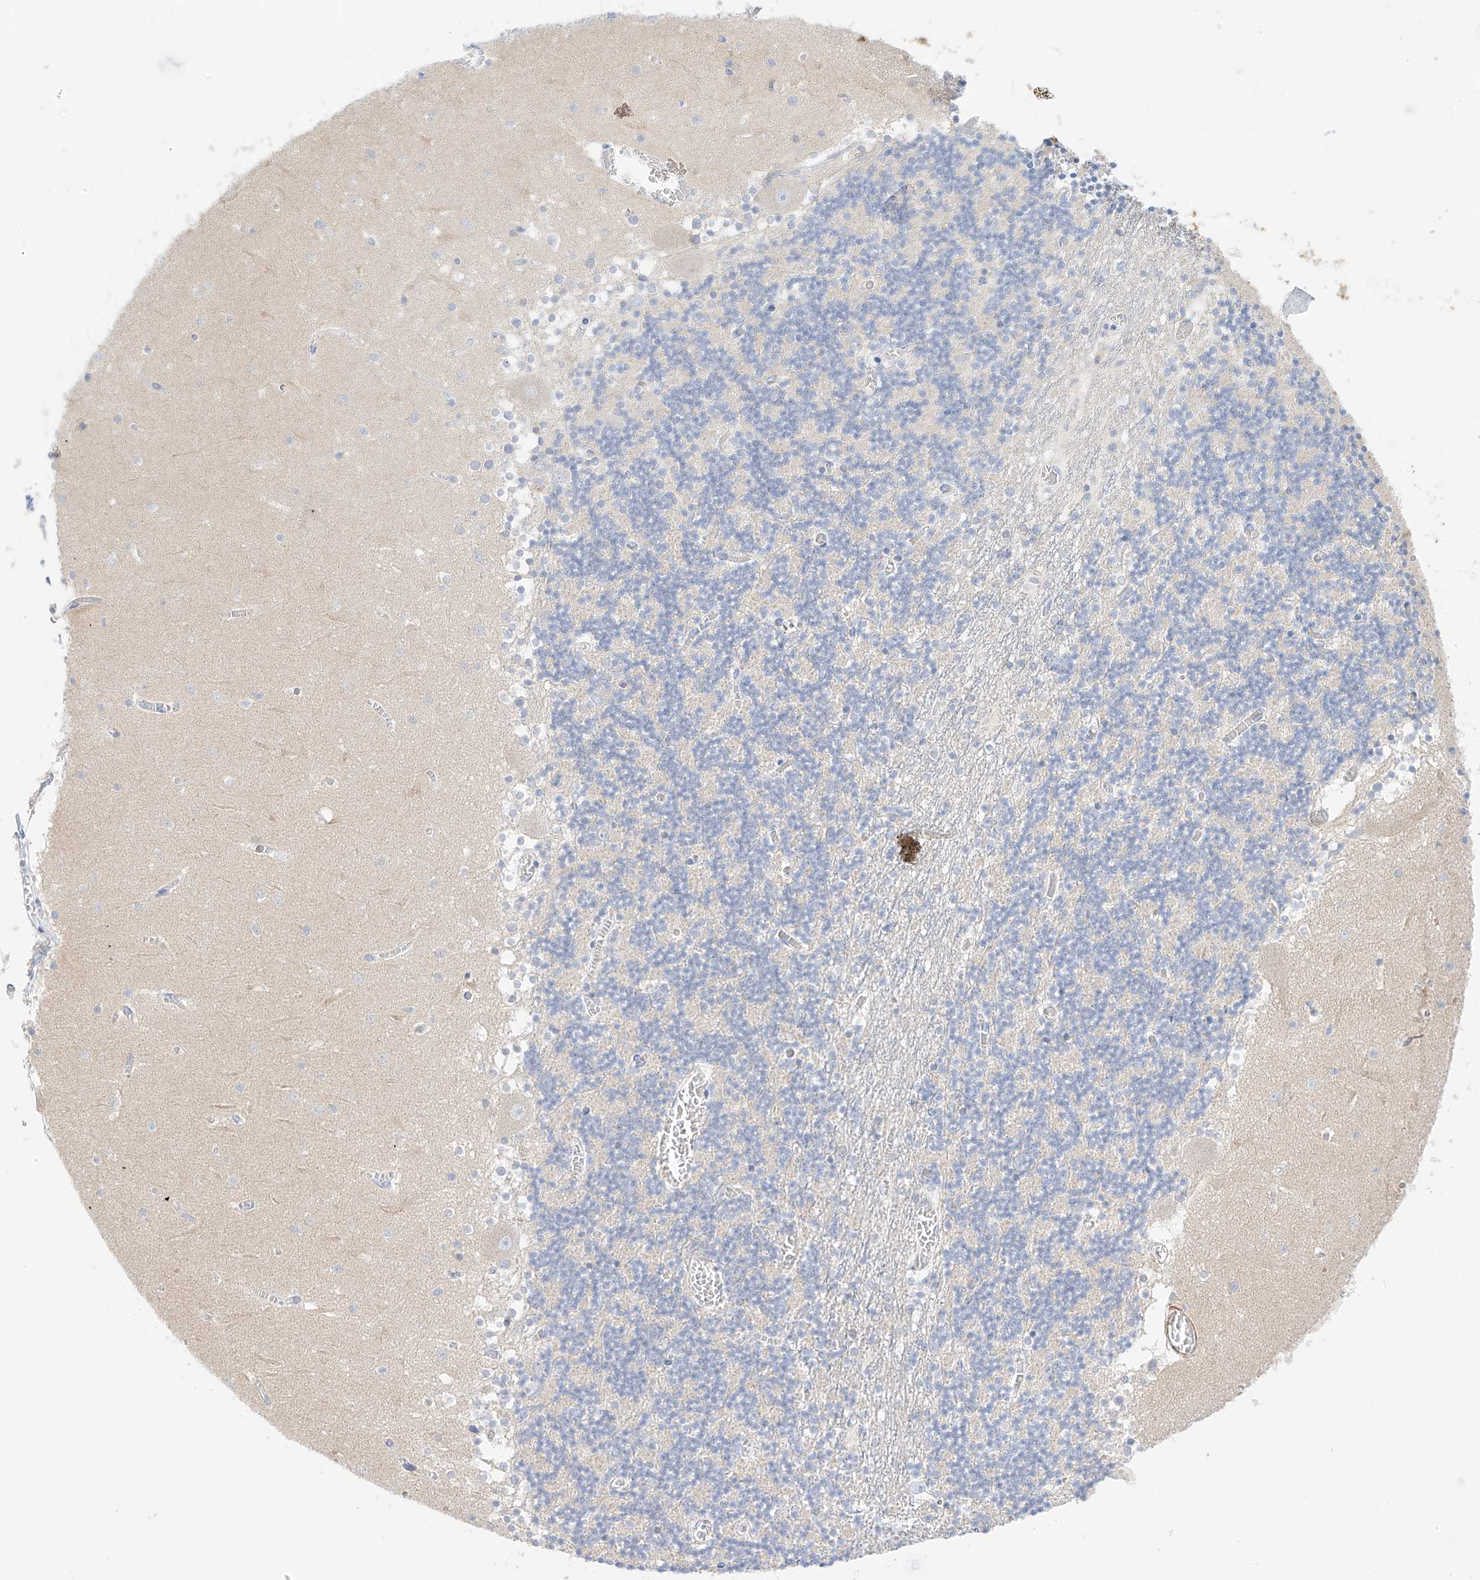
{"staining": {"intensity": "negative", "quantity": "none", "location": "none"}, "tissue": "cerebellum", "cell_type": "Cells in granular layer", "image_type": "normal", "snomed": [{"axis": "morphology", "description": "Normal tissue, NOS"}, {"axis": "topography", "description": "Cerebellum"}], "caption": "Cerebellum was stained to show a protein in brown. There is no significant expression in cells in granular layer.", "gene": "ST3GAL5", "patient": {"sex": "female", "age": 28}}